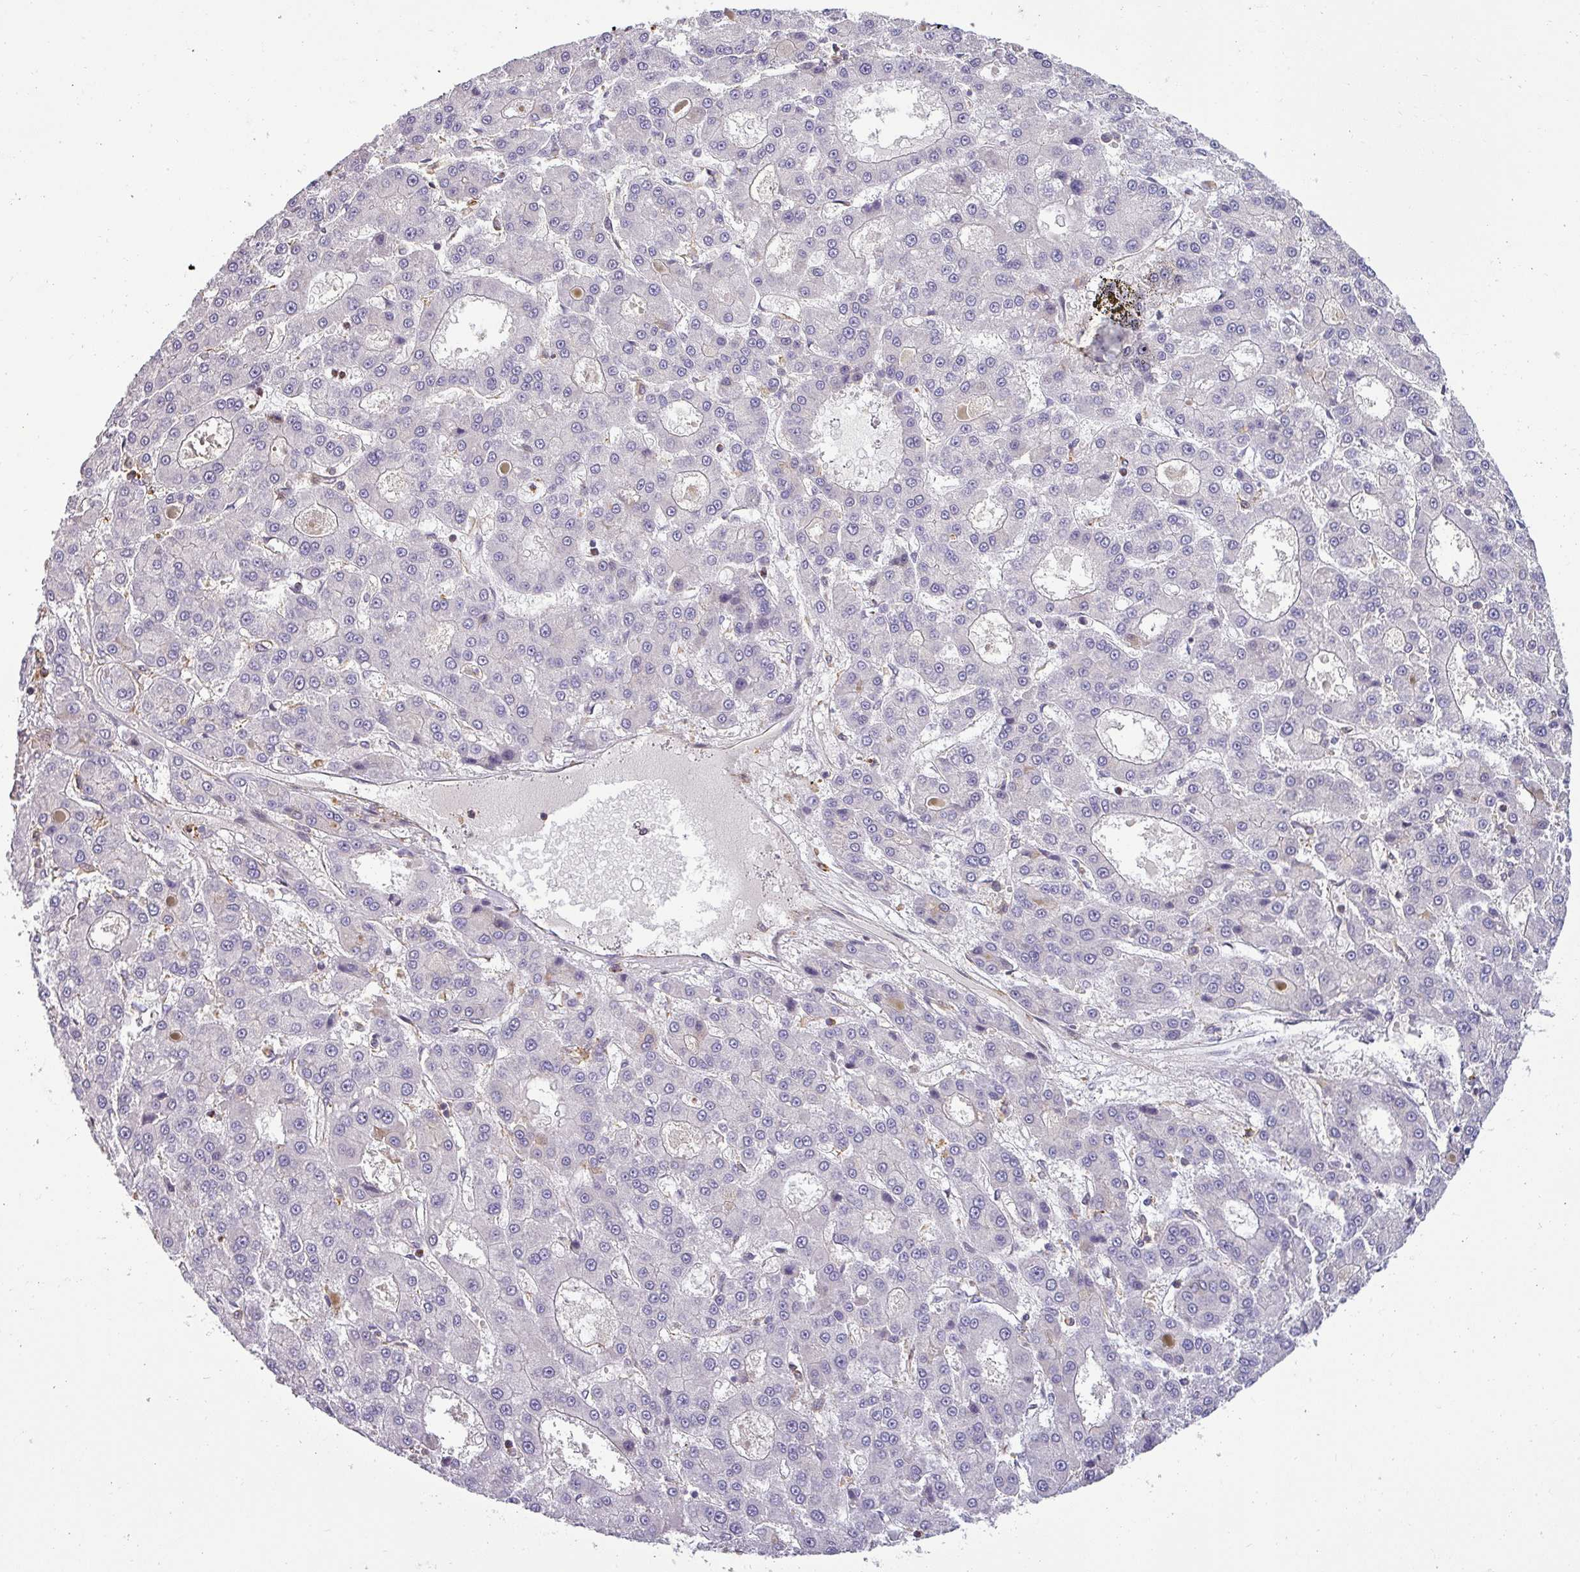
{"staining": {"intensity": "negative", "quantity": "none", "location": "none"}, "tissue": "liver cancer", "cell_type": "Tumor cells", "image_type": "cancer", "snomed": [{"axis": "morphology", "description": "Carcinoma, Hepatocellular, NOS"}, {"axis": "topography", "description": "Liver"}], "caption": "IHC photomicrograph of human liver cancer (hepatocellular carcinoma) stained for a protein (brown), which exhibits no expression in tumor cells.", "gene": "ZNF835", "patient": {"sex": "male", "age": 70}}